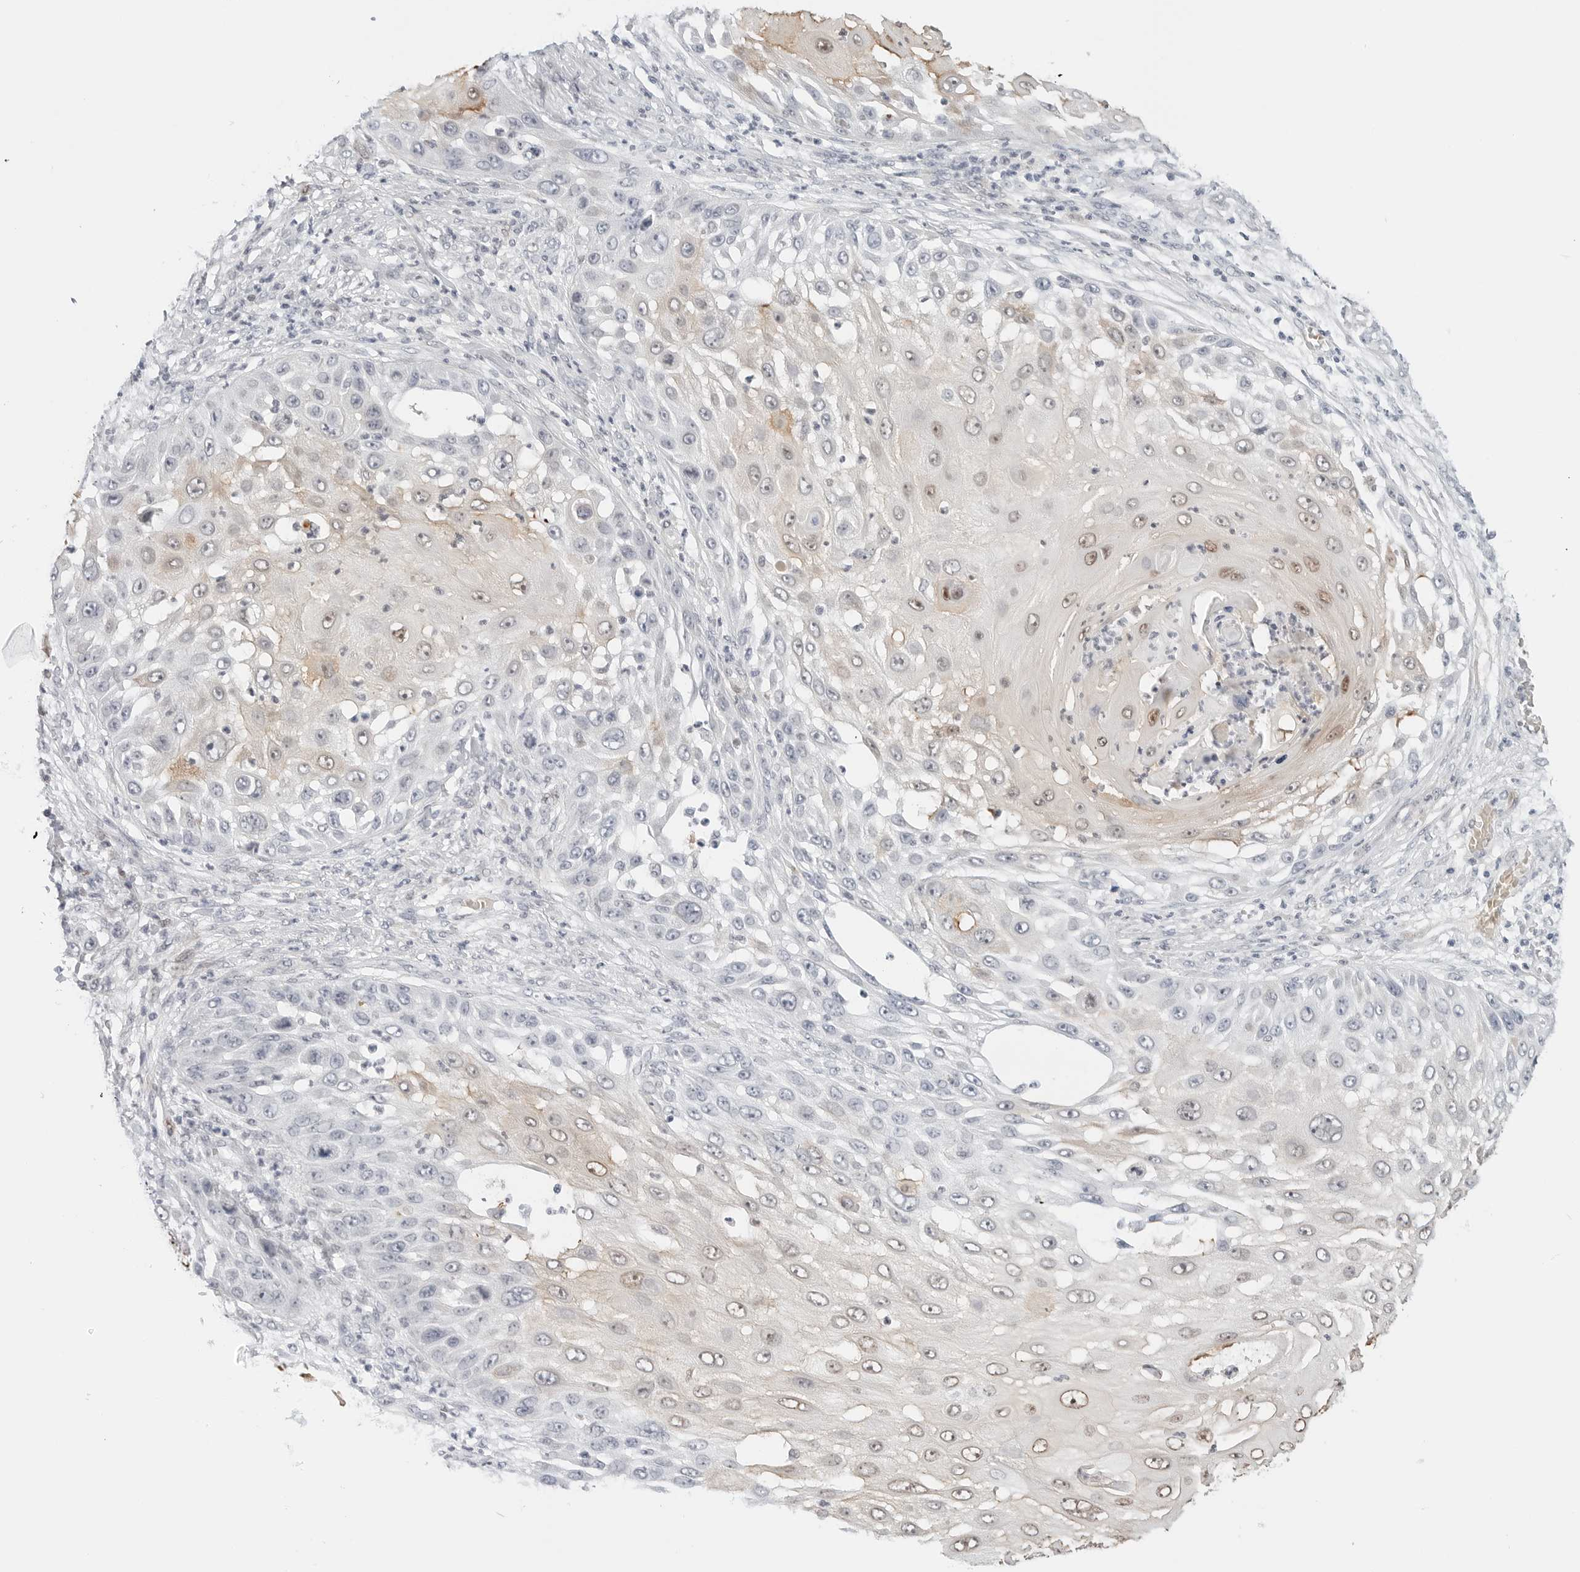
{"staining": {"intensity": "weak", "quantity": "25%-75%", "location": "nuclear"}, "tissue": "skin cancer", "cell_type": "Tumor cells", "image_type": "cancer", "snomed": [{"axis": "morphology", "description": "Squamous cell carcinoma, NOS"}, {"axis": "topography", "description": "Skin"}], "caption": "Skin cancer (squamous cell carcinoma) tissue displays weak nuclear expression in approximately 25%-75% of tumor cells, visualized by immunohistochemistry.", "gene": "SPIDR", "patient": {"sex": "female", "age": 44}}